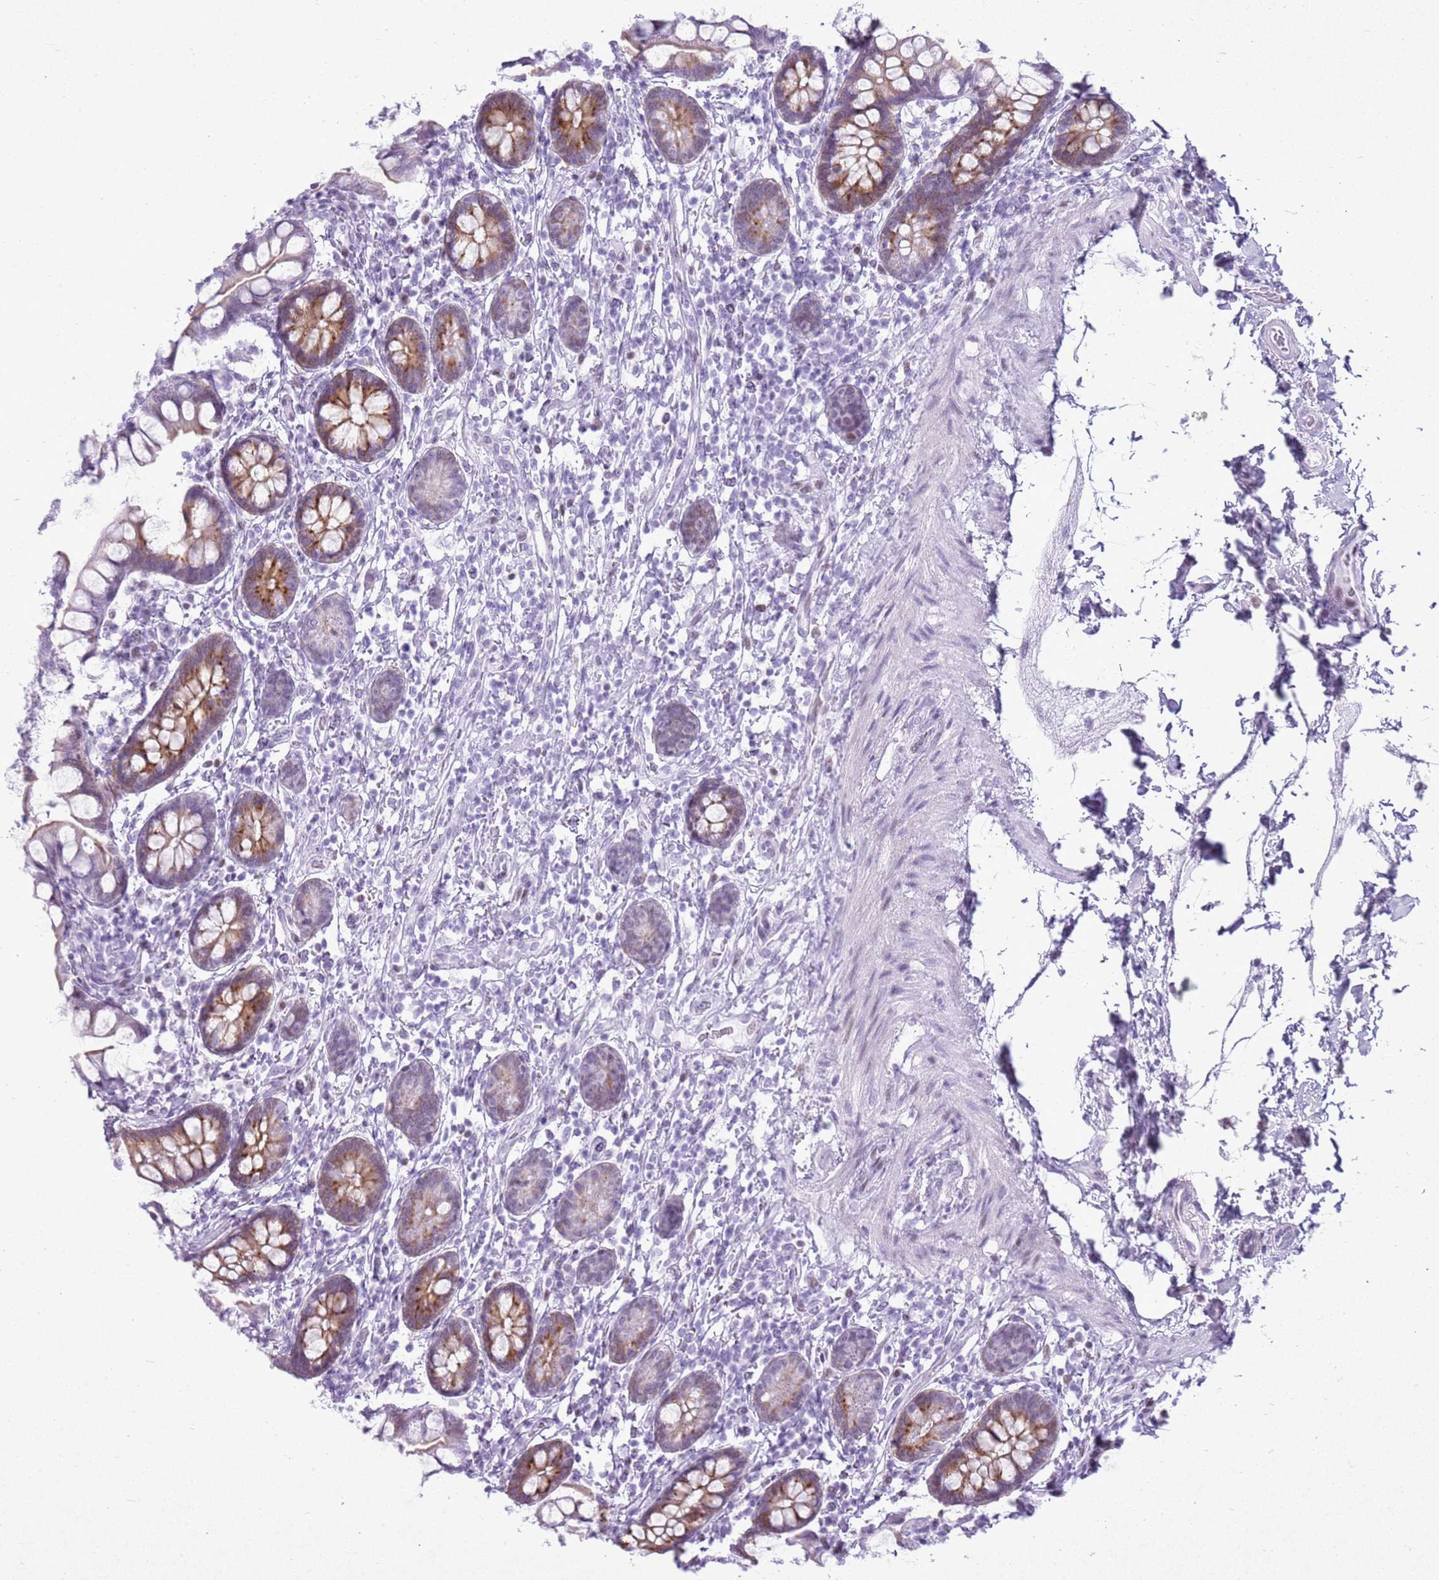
{"staining": {"intensity": "moderate", "quantity": "25%-75%", "location": "cytoplasmic/membranous"}, "tissue": "small intestine", "cell_type": "Glandular cells", "image_type": "normal", "snomed": [{"axis": "morphology", "description": "Normal tissue, NOS"}, {"axis": "topography", "description": "Small intestine"}], "caption": "A histopathology image of small intestine stained for a protein demonstrates moderate cytoplasmic/membranous brown staining in glandular cells. (IHC, brightfield microscopy, high magnification).", "gene": "ASIP", "patient": {"sex": "female", "age": 84}}